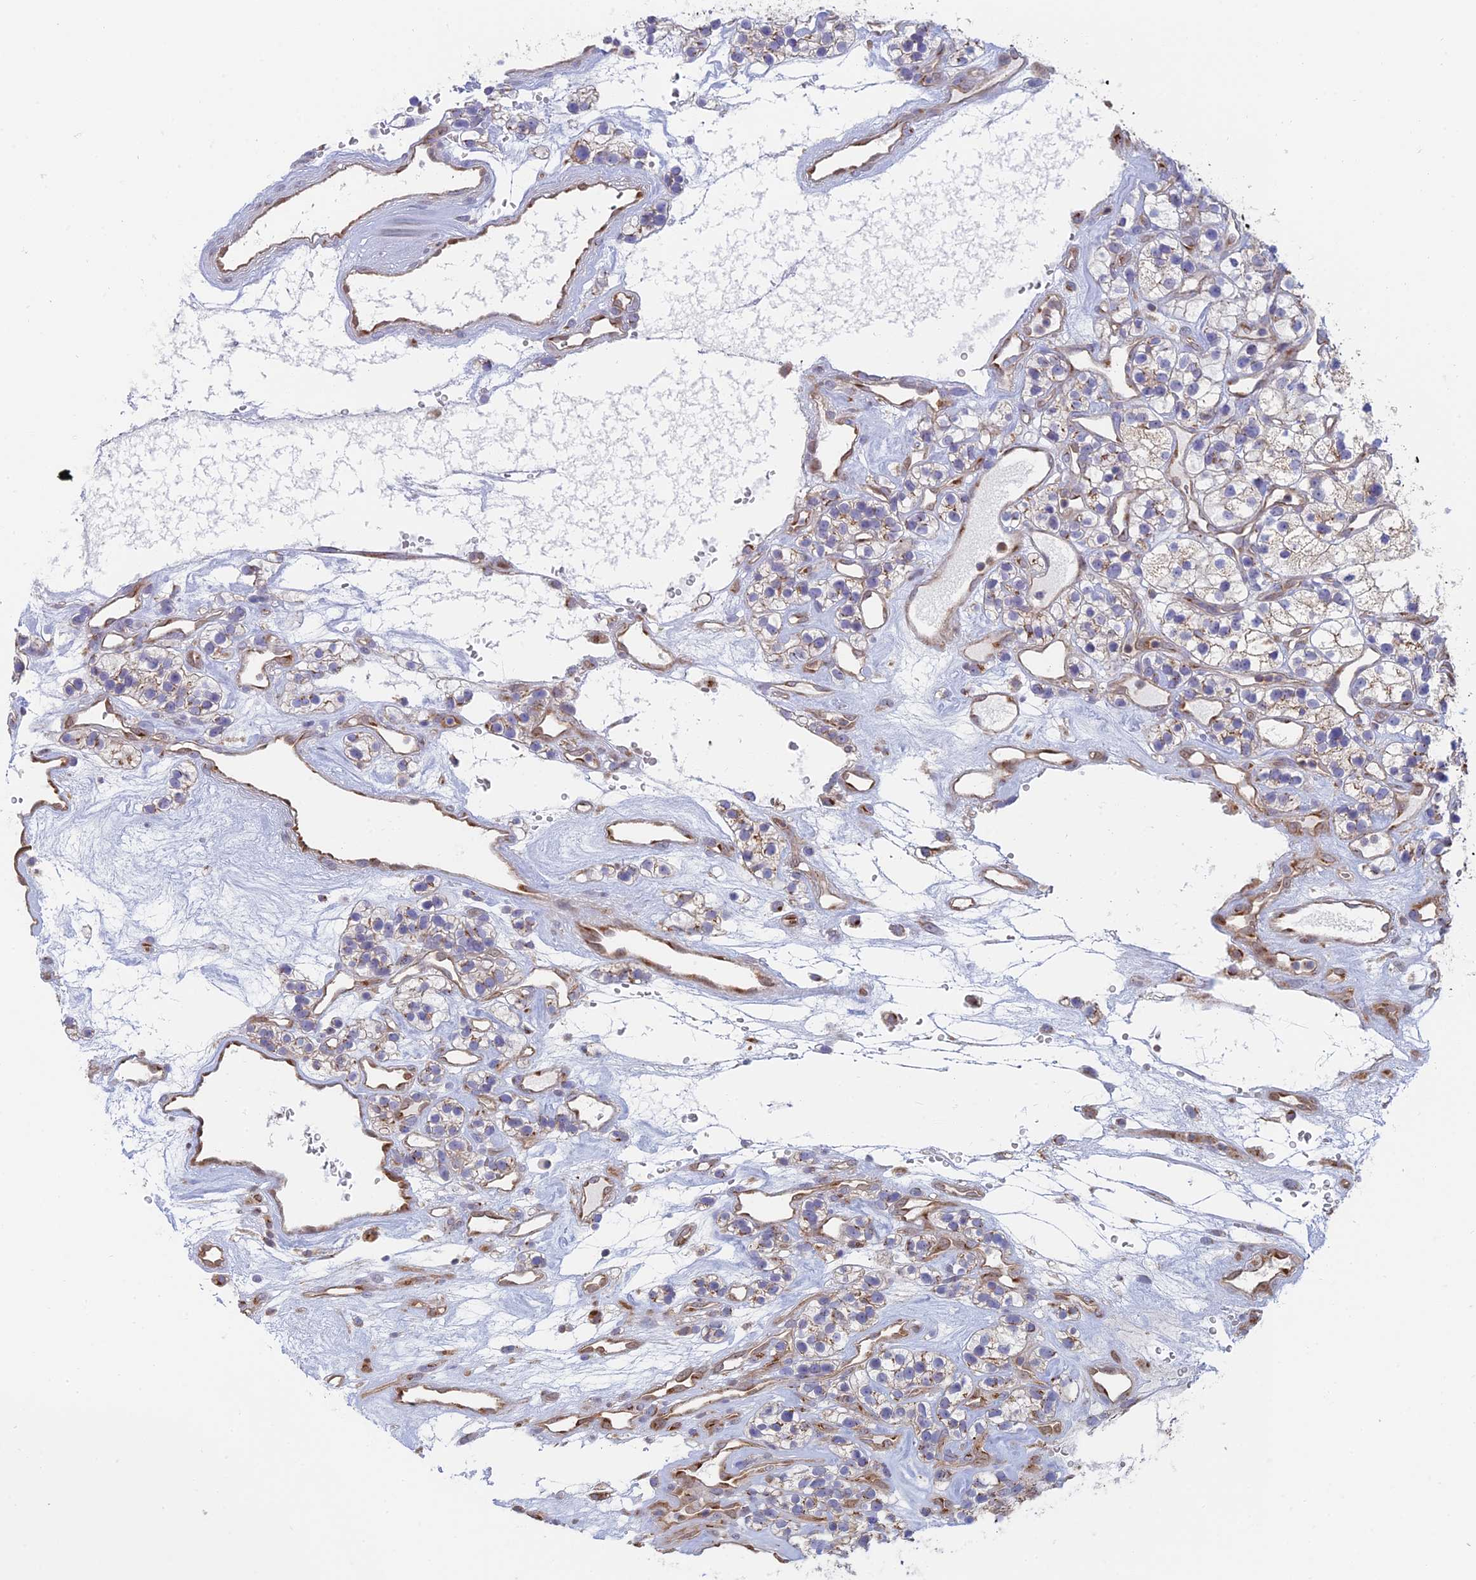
{"staining": {"intensity": "moderate", "quantity": "25%-75%", "location": "cytoplasmic/membranous"}, "tissue": "renal cancer", "cell_type": "Tumor cells", "image_type": "cancer", "snomed": [{"axis": "morphology", "description": "Adenocarcinoma, NOS"}, {"axis": "topography", "description": "Kidney"}], "caption": "Immunohistochemistry micrograph of human renal cancer (adenocarcinoma) stained for a protein (brown), which exhibits medium levels of moderate cytoplasmic/membranous staining in approximately 25%-75% of tumor cells.", "gene": "HS2ST1", "patient": {"sex": "female", "age": 57}}